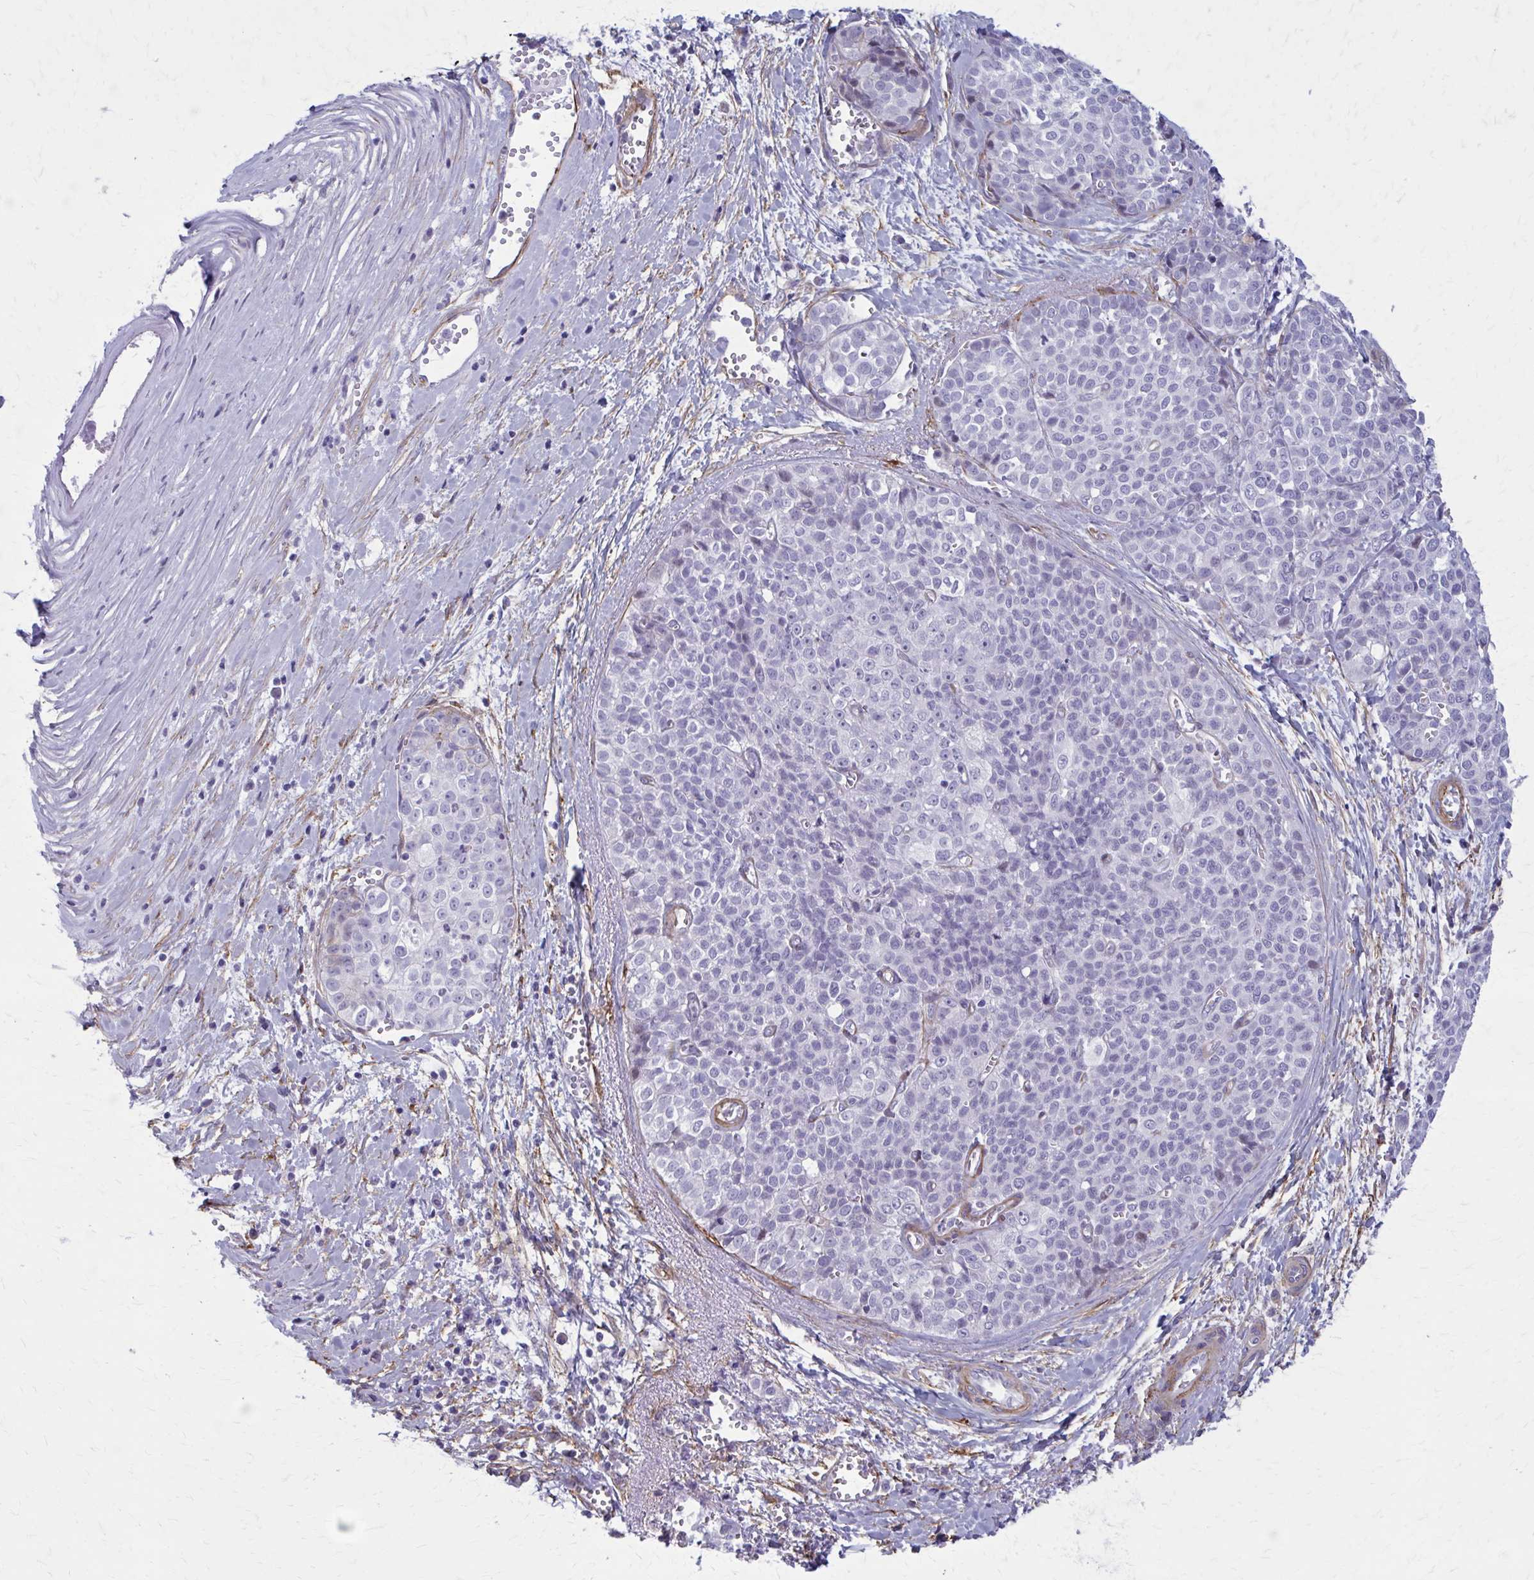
{"staining": {"intensity": "negative", "quantity": "none", "location": "none"}, "tissue": "liver cancer", "cell_type": "Tumor cells", "image_type": "cancer", "snomed": [{"axis": "morphology", "description": "Cholangiocarcinoma"}, {"axis": "topography", "description": "Liver"}], "caption": "Protein analysis of liver cancer (cholangiocarcinoma) exhibits no significant staining in tumor cells.", "gene": "AKAP12", "patient": {"sex": "female", "age": 77}}